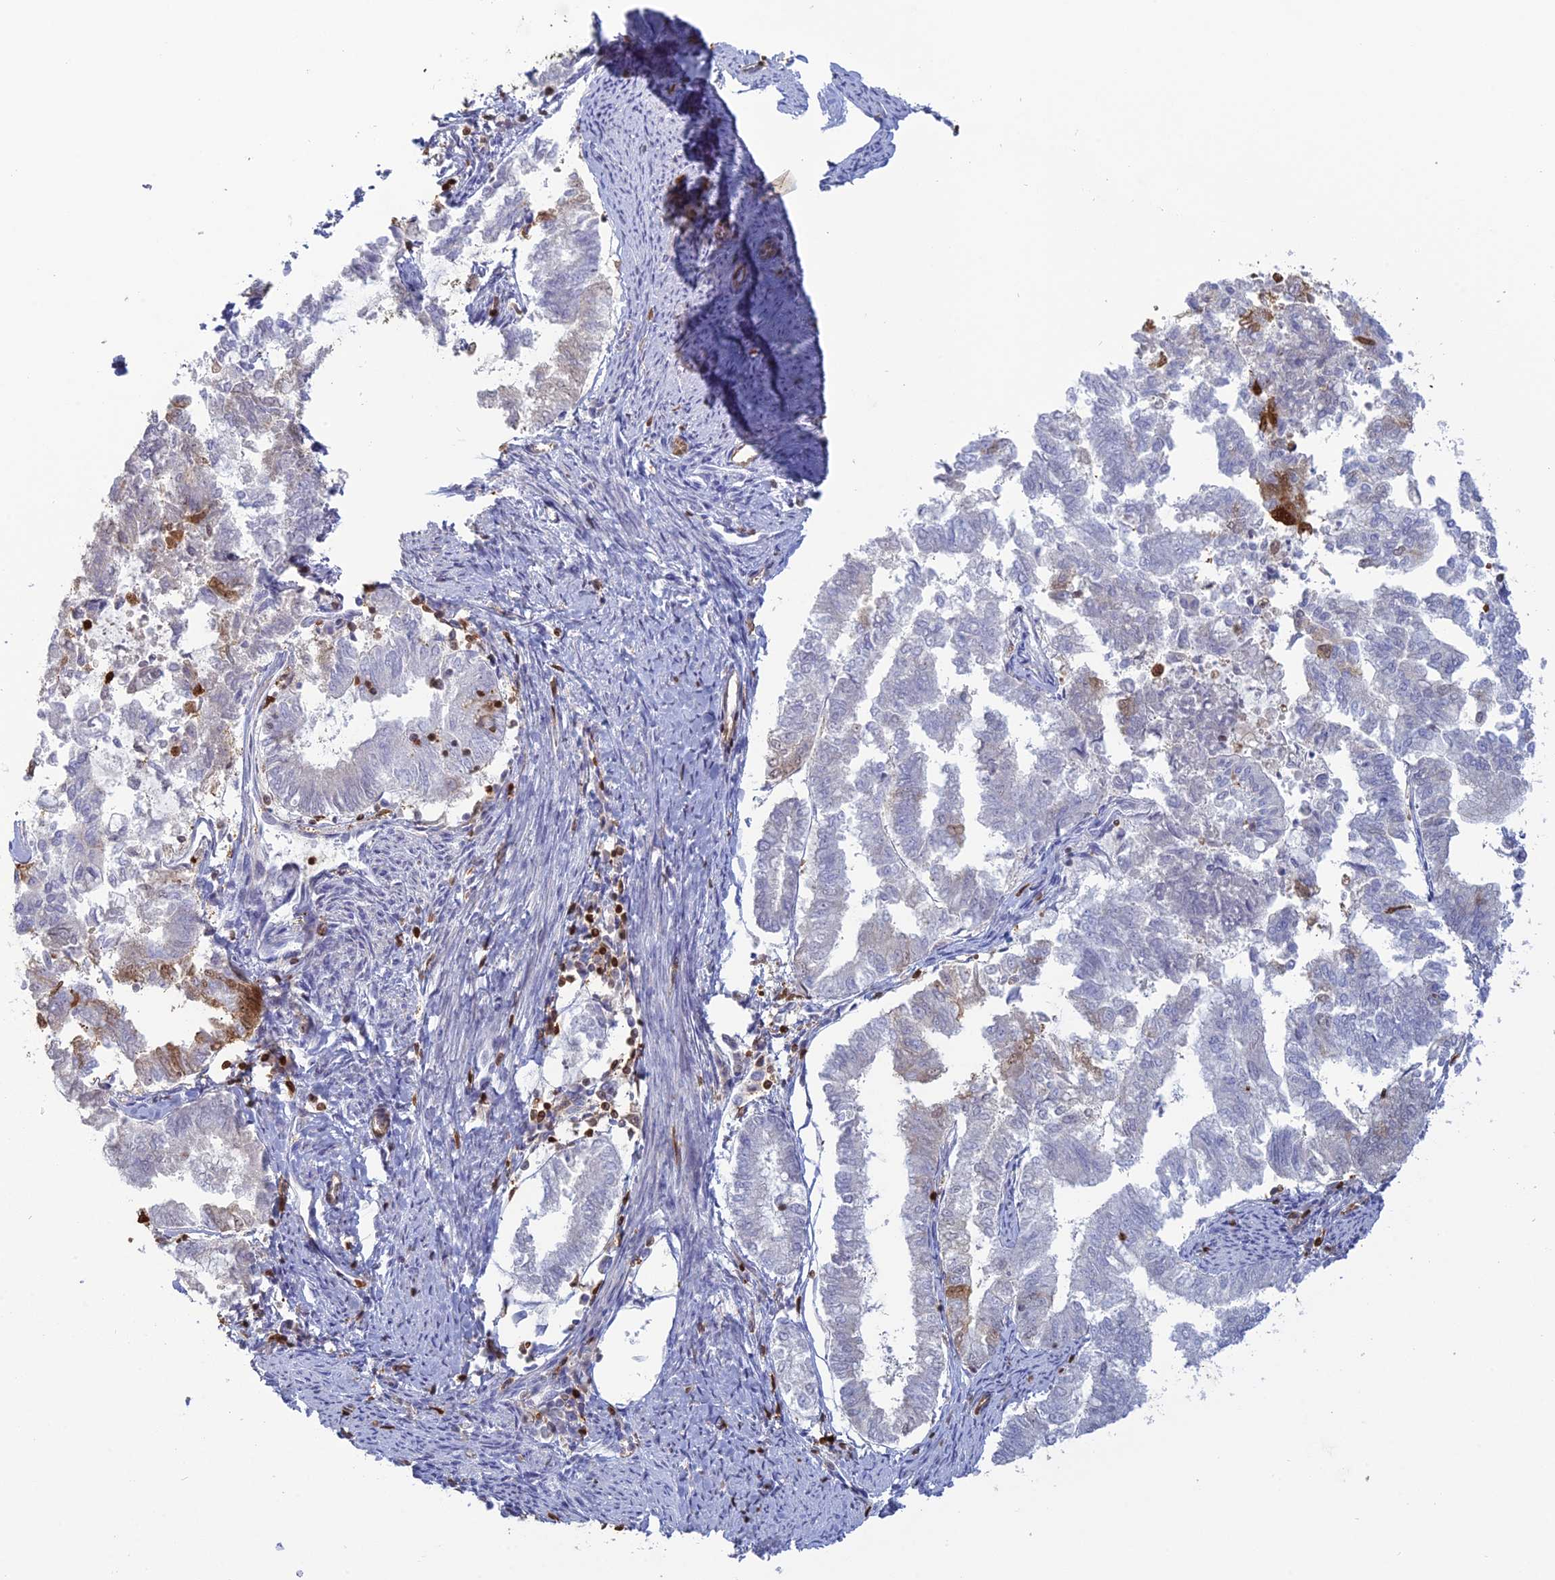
{"staining": {"intensity": "moderate", "quantity": "<25%", "location": "cytoplasmic/membranous"}, "tissue": "endometrial cancer", "cell_type": "Tumor cells", "image_type": "cancer", "snomed": [{"axis": "morphology", "description": "Adenocarcinoma, NOS"}, {"axis": "topography", "description": "Endometrium"}], "caption": "Brown immunohistochemical staining in endometrial cancer (adenocarcinoma) demonstrates moderate cytoplasmic/membranous positivity in approximately <25% of tumor cells.", "gene": "PGBD4", "patient": {"sex": "female", "age": 79}}